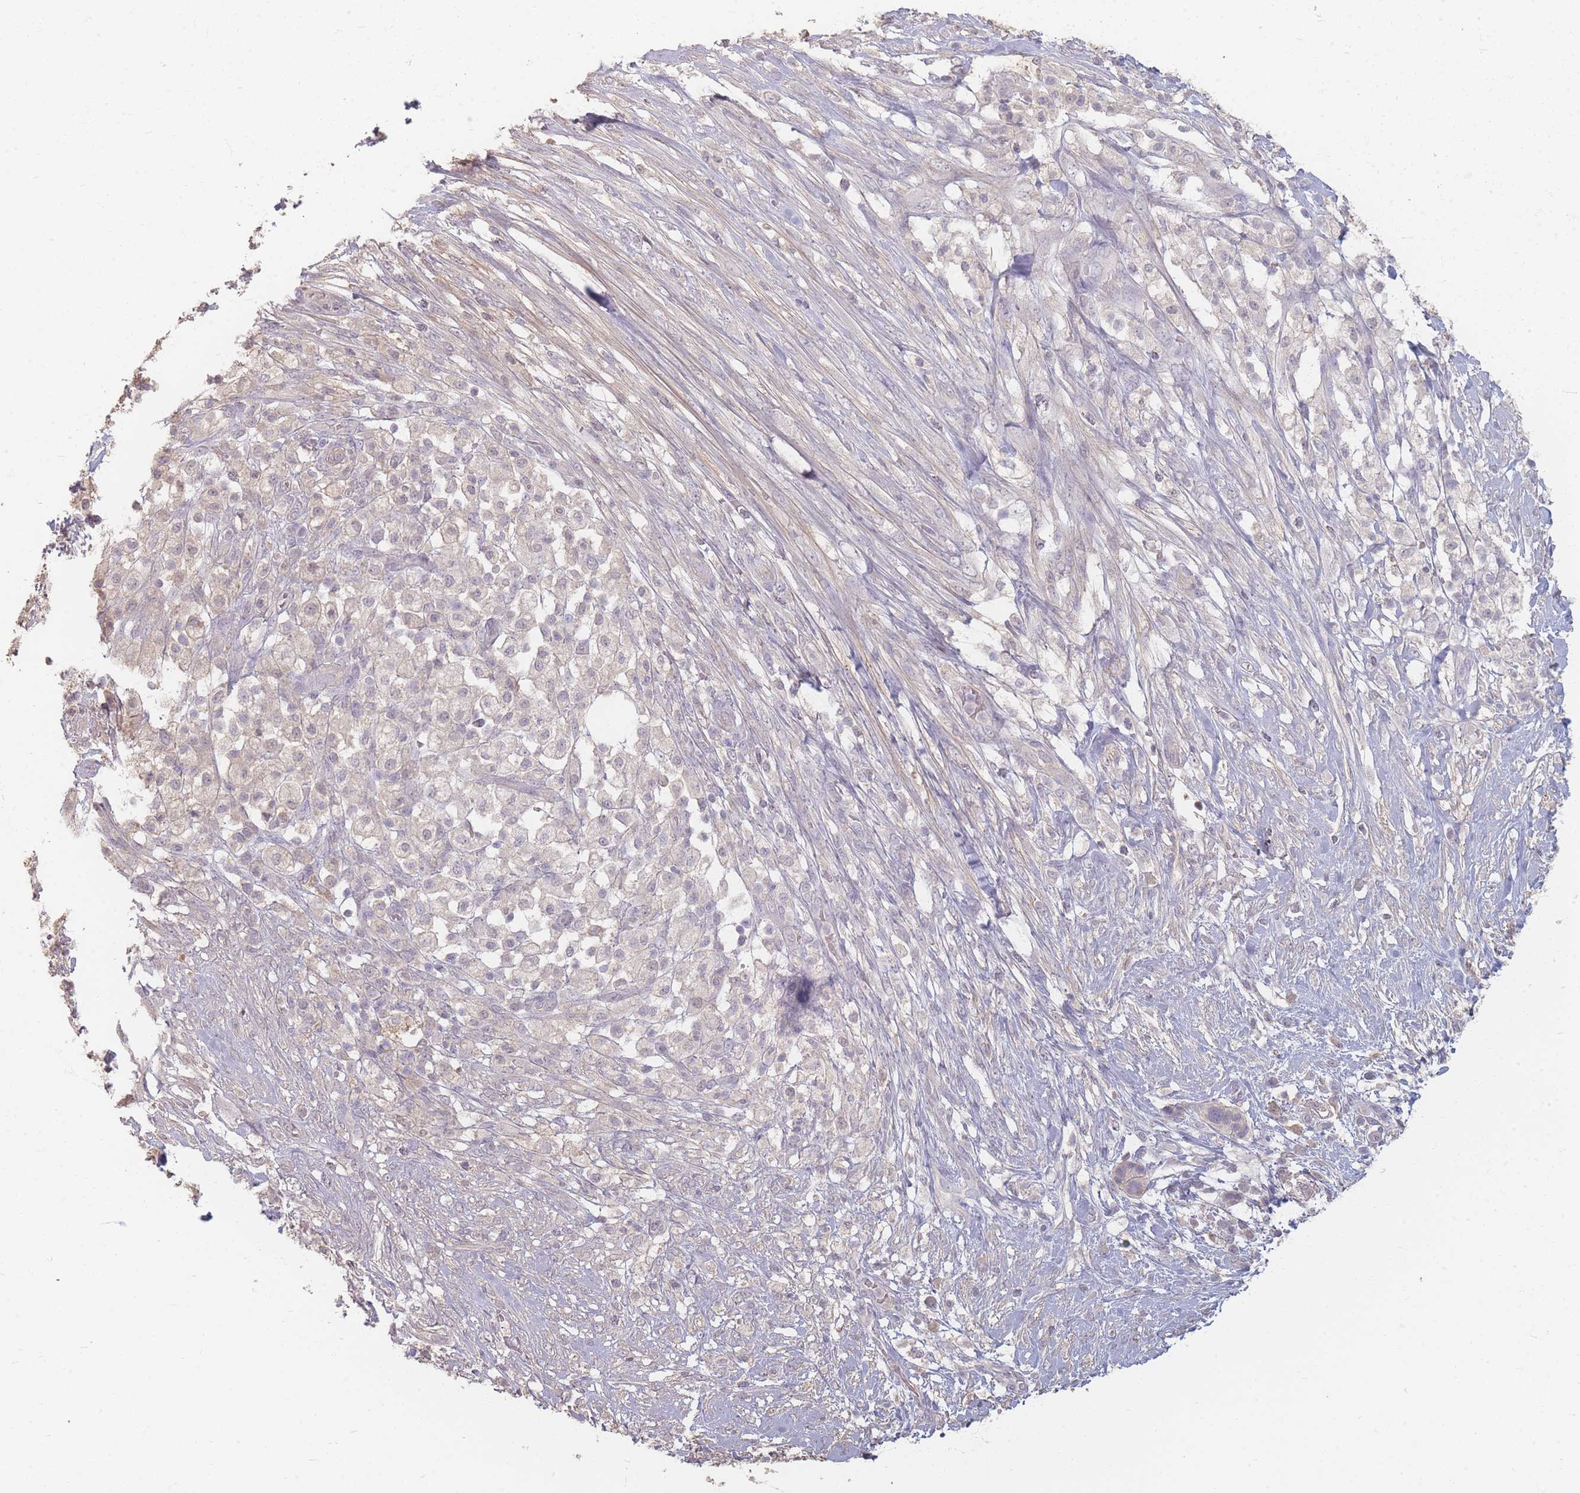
{"staining": {"intensity": "negative", "quantity": "none", "location": "none"}, "tissue": "pancreatic cancer", "cell_type": "Tumor cells", "image_type": "cancer", "snomed": [{"axis": "morphology", "description": "Adenocarcinoma, NOS"}, {"axis": "topography", "description": "Pancreas"}], "caption": "IHC photomicrograph of neoplastic tissue: adenocarcinoma (pancreatic) stained with DAB exhibits no significant protein expression in tumor cells.", "gene": "RFTN1", "patient": {"sex": "female", "age": 72}}